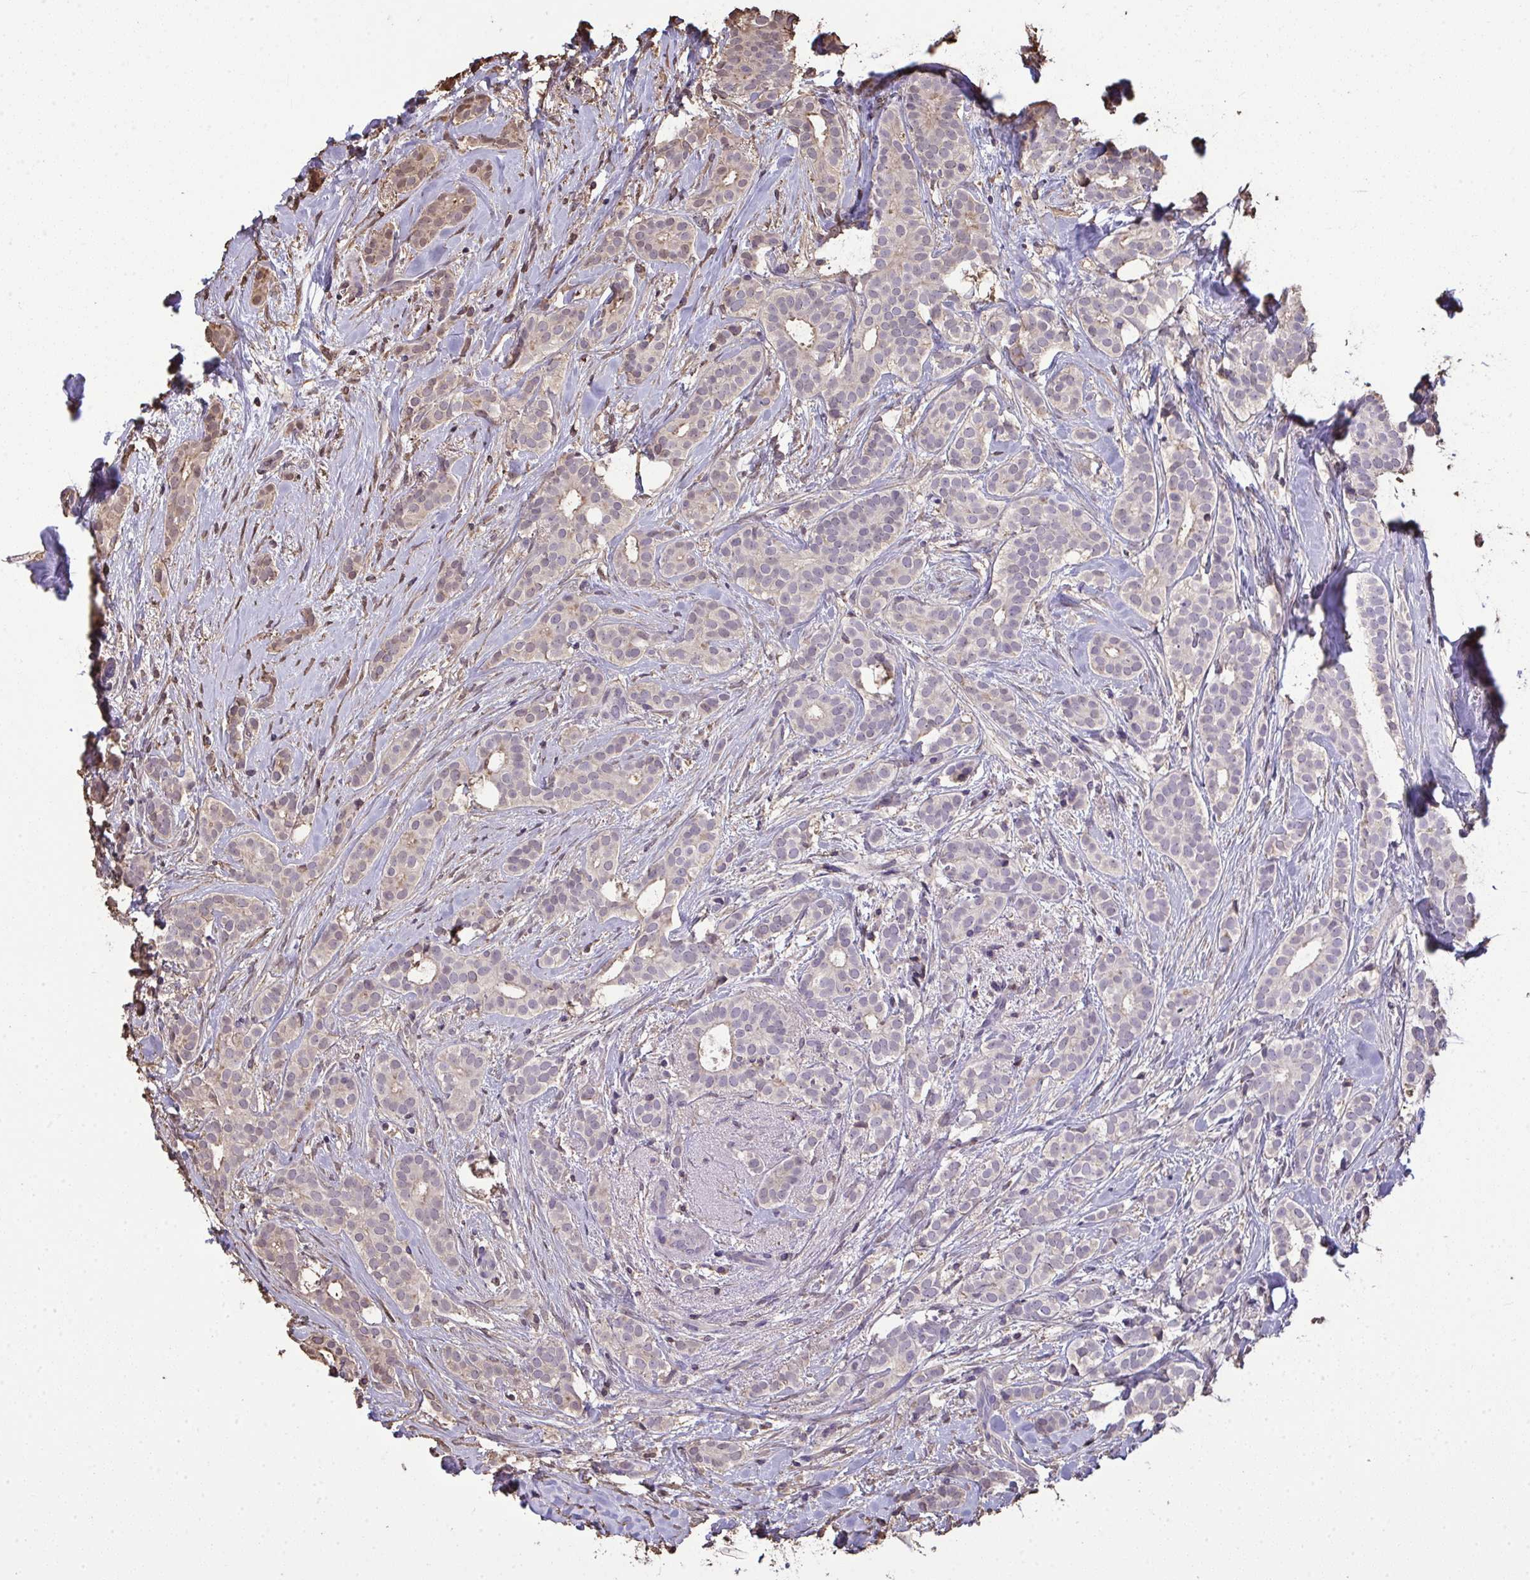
{"staining": {"intensity": "weak", "quantity": "<25%", "location": "cytoplasmic/membranous"}, "tissue": "breast cancer", "cell_type": "Tumor cells", "image_type": "cancer", "snomed": [{"axis": "morphology", "description": "Duct carcinoma"}, {"axis": "topography", "description": "Breast"}], "caption": "DAB immunohistochemical staining of intraductal carcinoma (breast) shows no significant staining in tumor cells.", "gene": "ANXA5", "patient": {"sex": "female", "age": 65}}